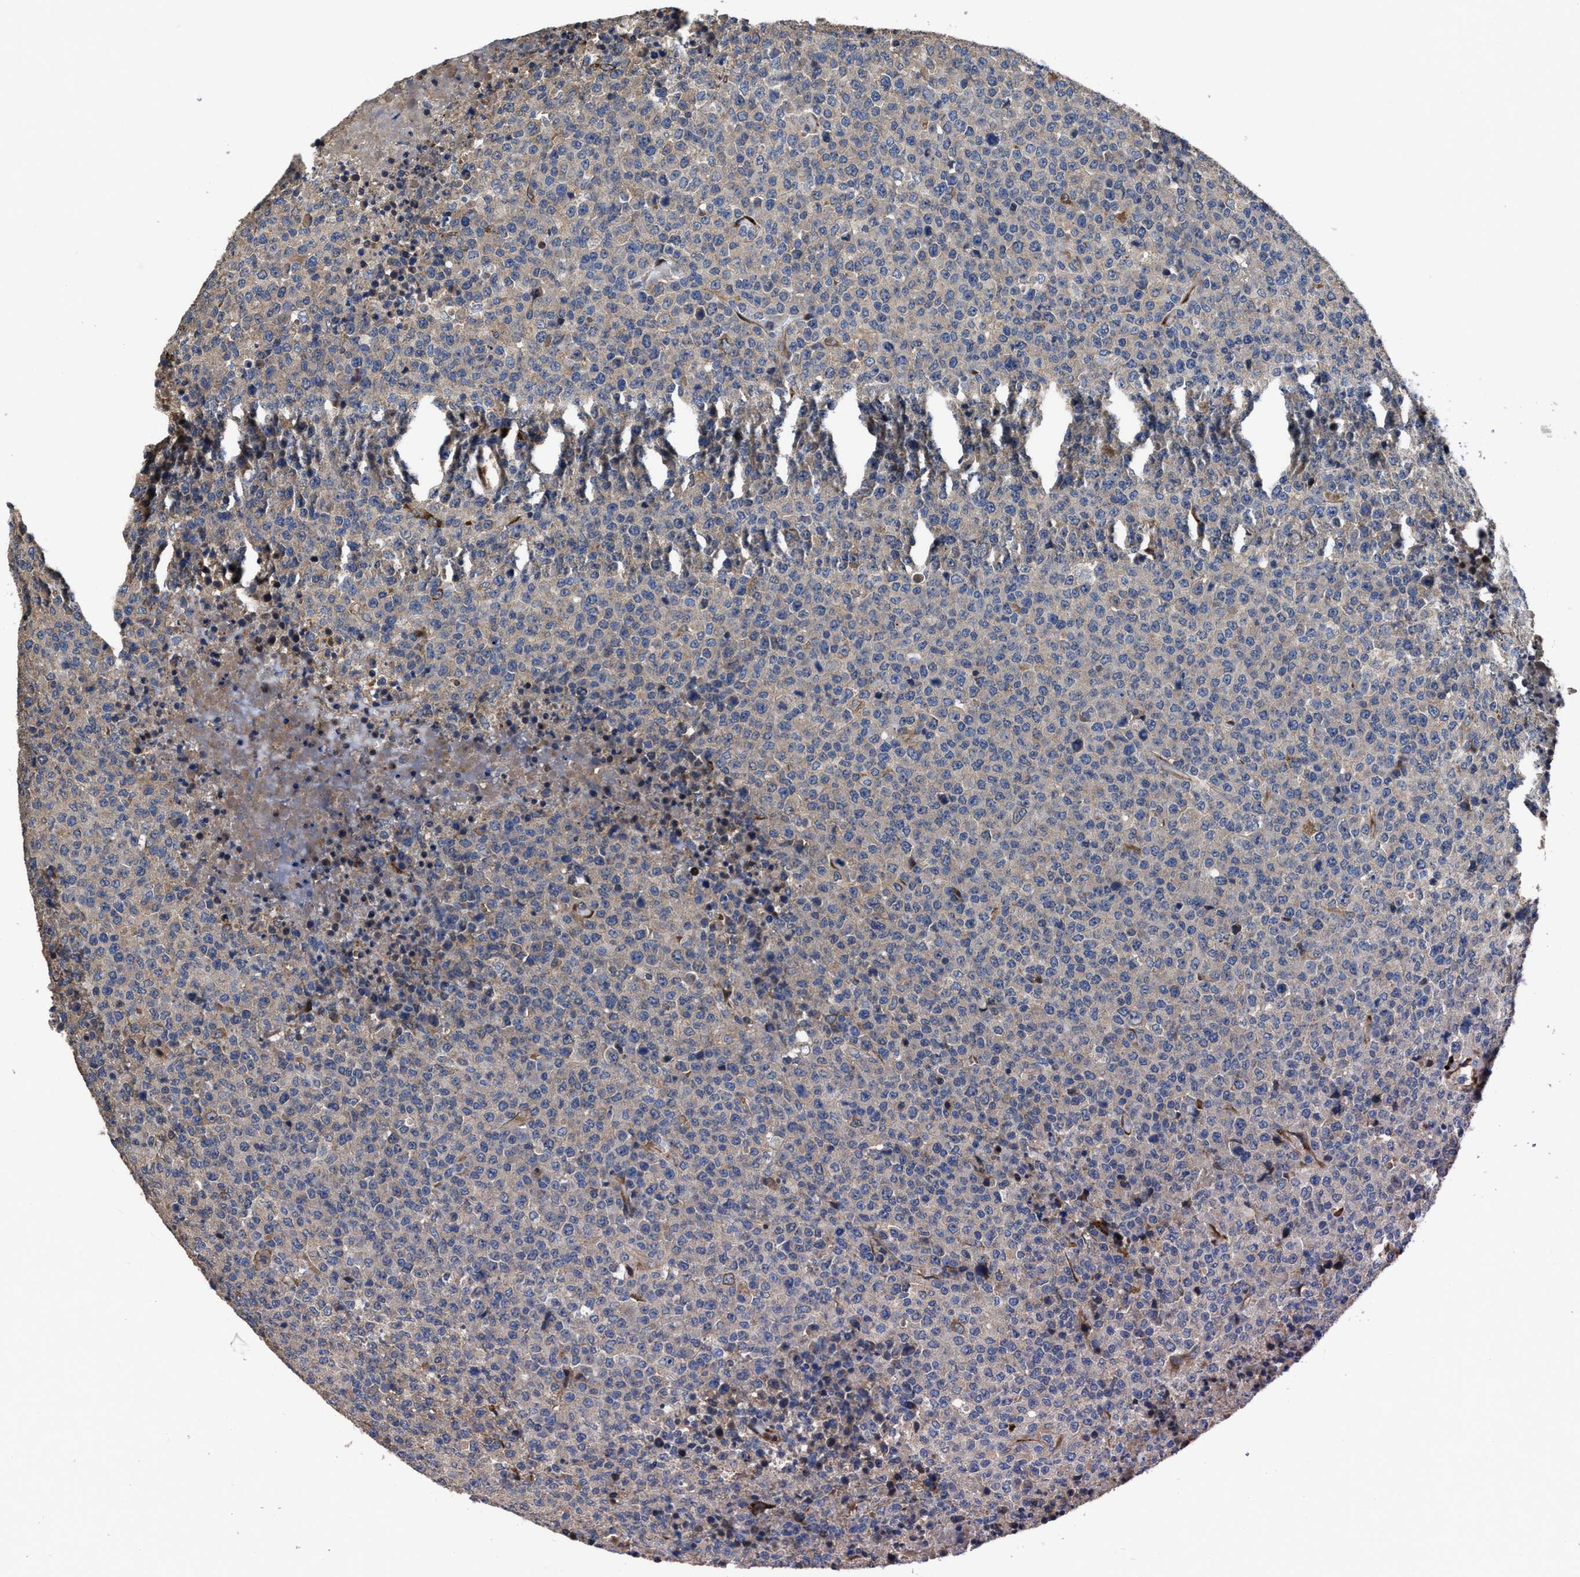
{"staining": {"intensity": "negative", "quantity": "none", "location": "none"}, "tissue": "lymphoma", "cell_type": "Tumor cells", "image_type": "cancer", "snomed": [{"axis": "morphology", "description": "Malignant lymphoma, non-Hodgkin's type, High grade"}, {"axis": "topography", "description": "Lymph node"}], "caption": "The micrograph reveals no significant staining in tumor cells of lymphoma.", "gene": "IDNK", "patient": {"sex": "male", "age": 13}}